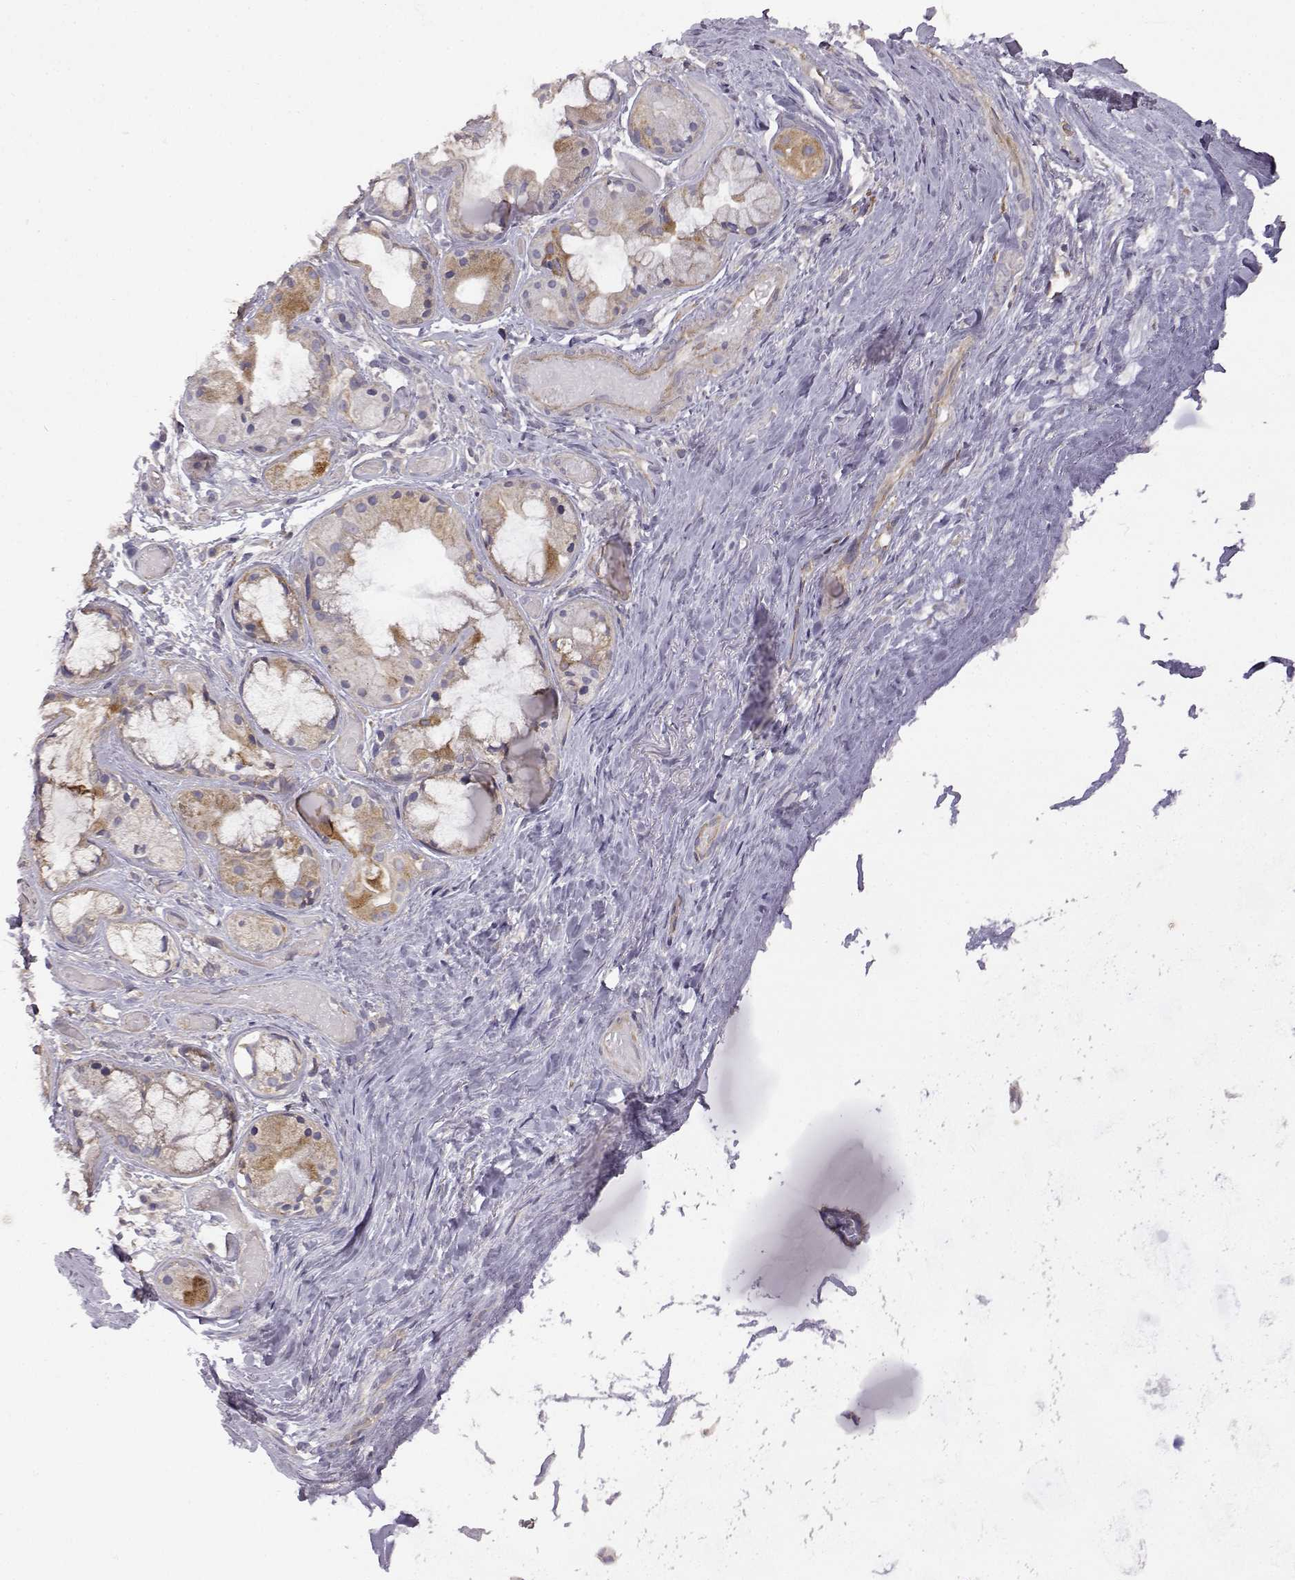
{"staining": {"intensity": "negative", "quantity": "none", "location": "none"}, "tissue": "soft tissue", "cell_type": "Fibroblasts", "image_type": "normal", "snomed": [{"axis": "morphology", "description": "Normal tissue, NOS"}, {"axis": "topography", "description": "Cartilage tissue"}], "caption": "This is an IHC photomicrograph of unremarkable human soft tissue. There is no expression in fibroblasts.", "gene": "DDC", "patient": {"sex": "male", "age": 62}}